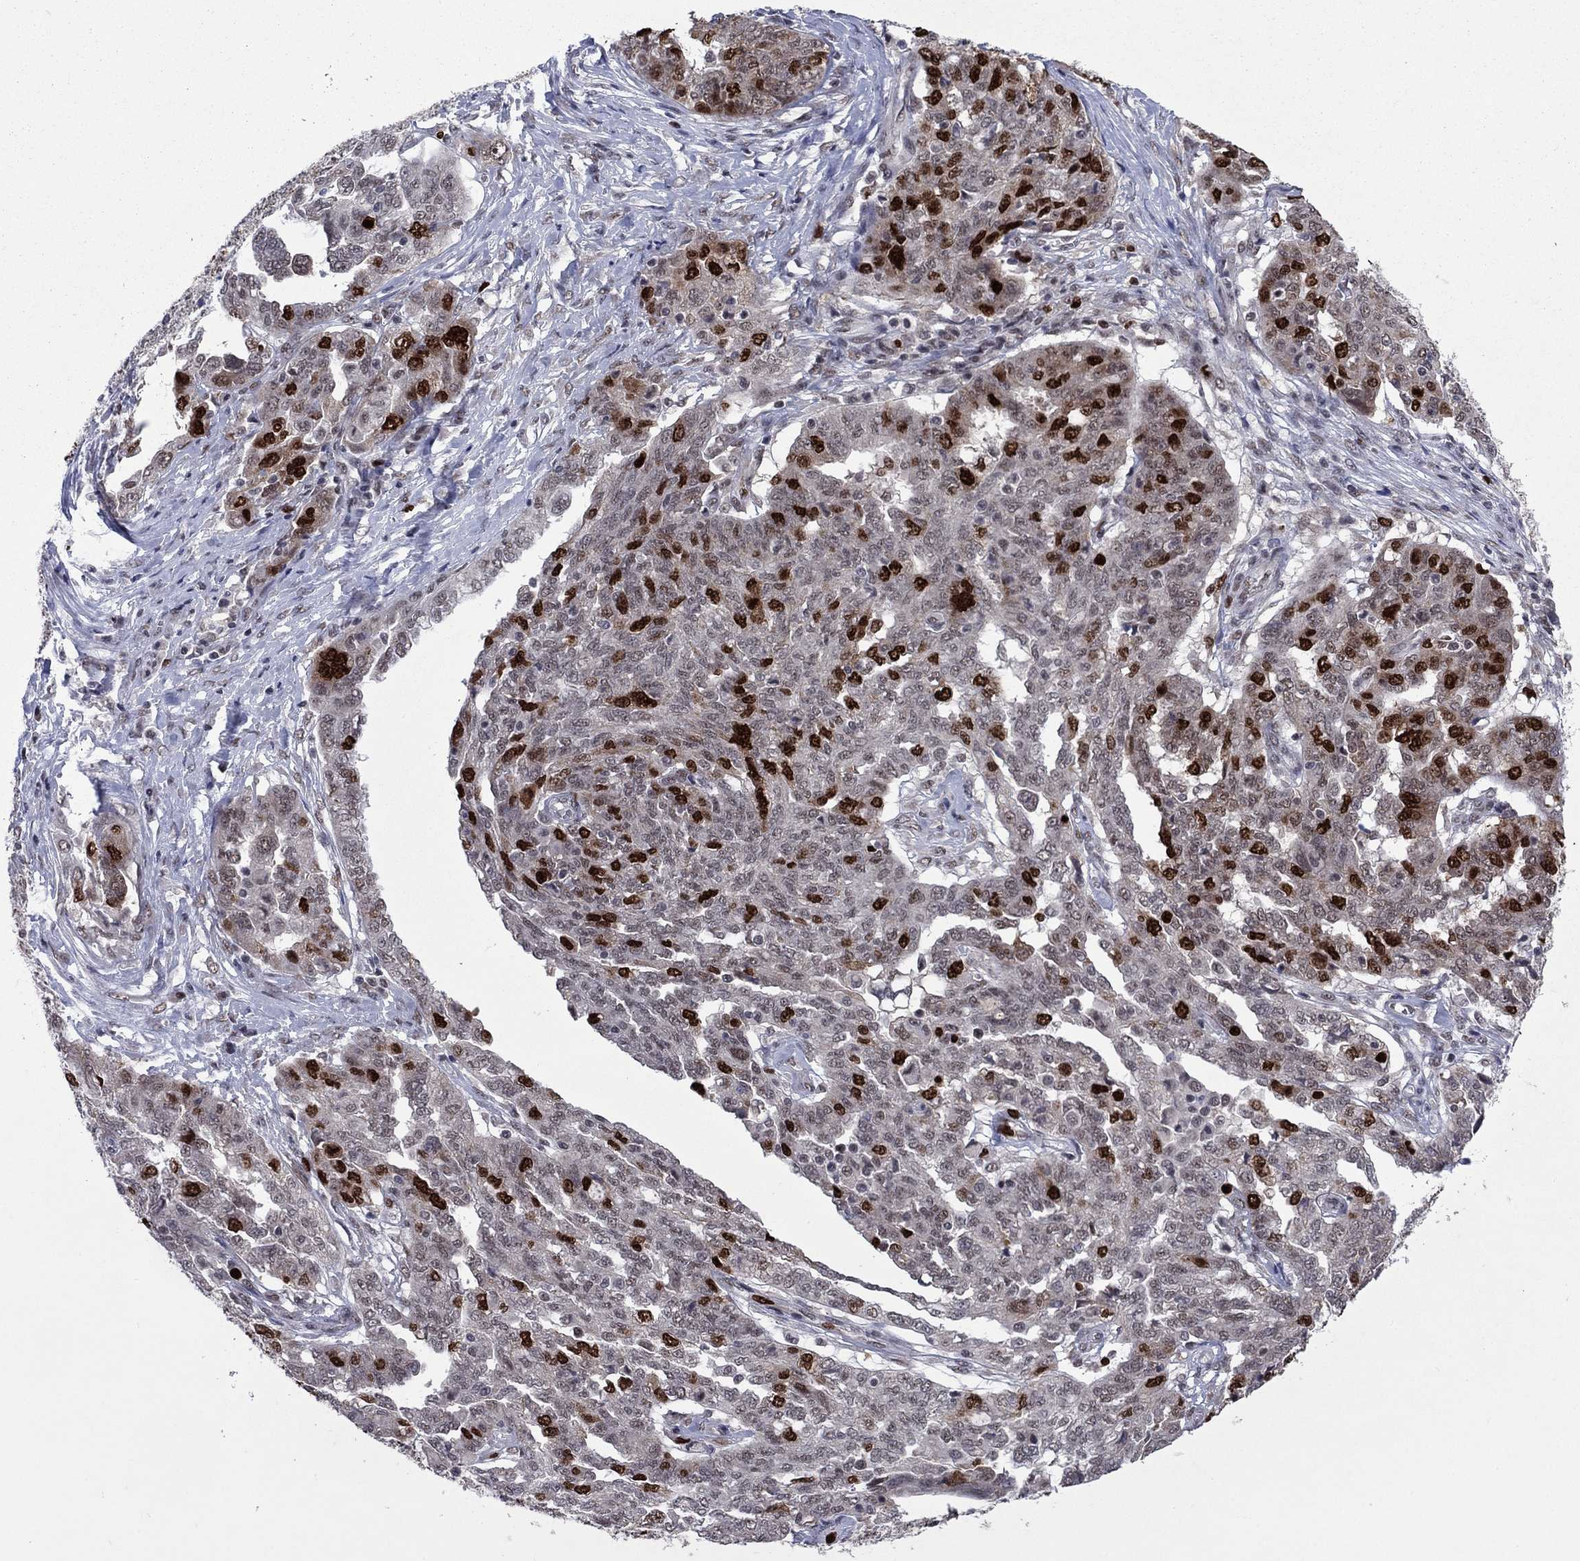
{"staining": {"intensity": "strong", "quantity": "25%-75%", "location": "nuclear"}, "tissue": "ovarian cancer", "cell_type": "Tumor cells", "image_type": "cancer", "snomed": [{"axis": "morphology", "description": "Cystadenocarcinoma, serous, NOS"}, {"axis": "topography", "description": "Ovary"}], "caption": "Ovarian serous cystadenocarcinoma was stained to show a protein in brown. There is high levels of strong nuclear expression in approximately 25%-75% of tumor cells.", "gene": "CDCA5", "patient": {"sex": "female", "age": 67}}